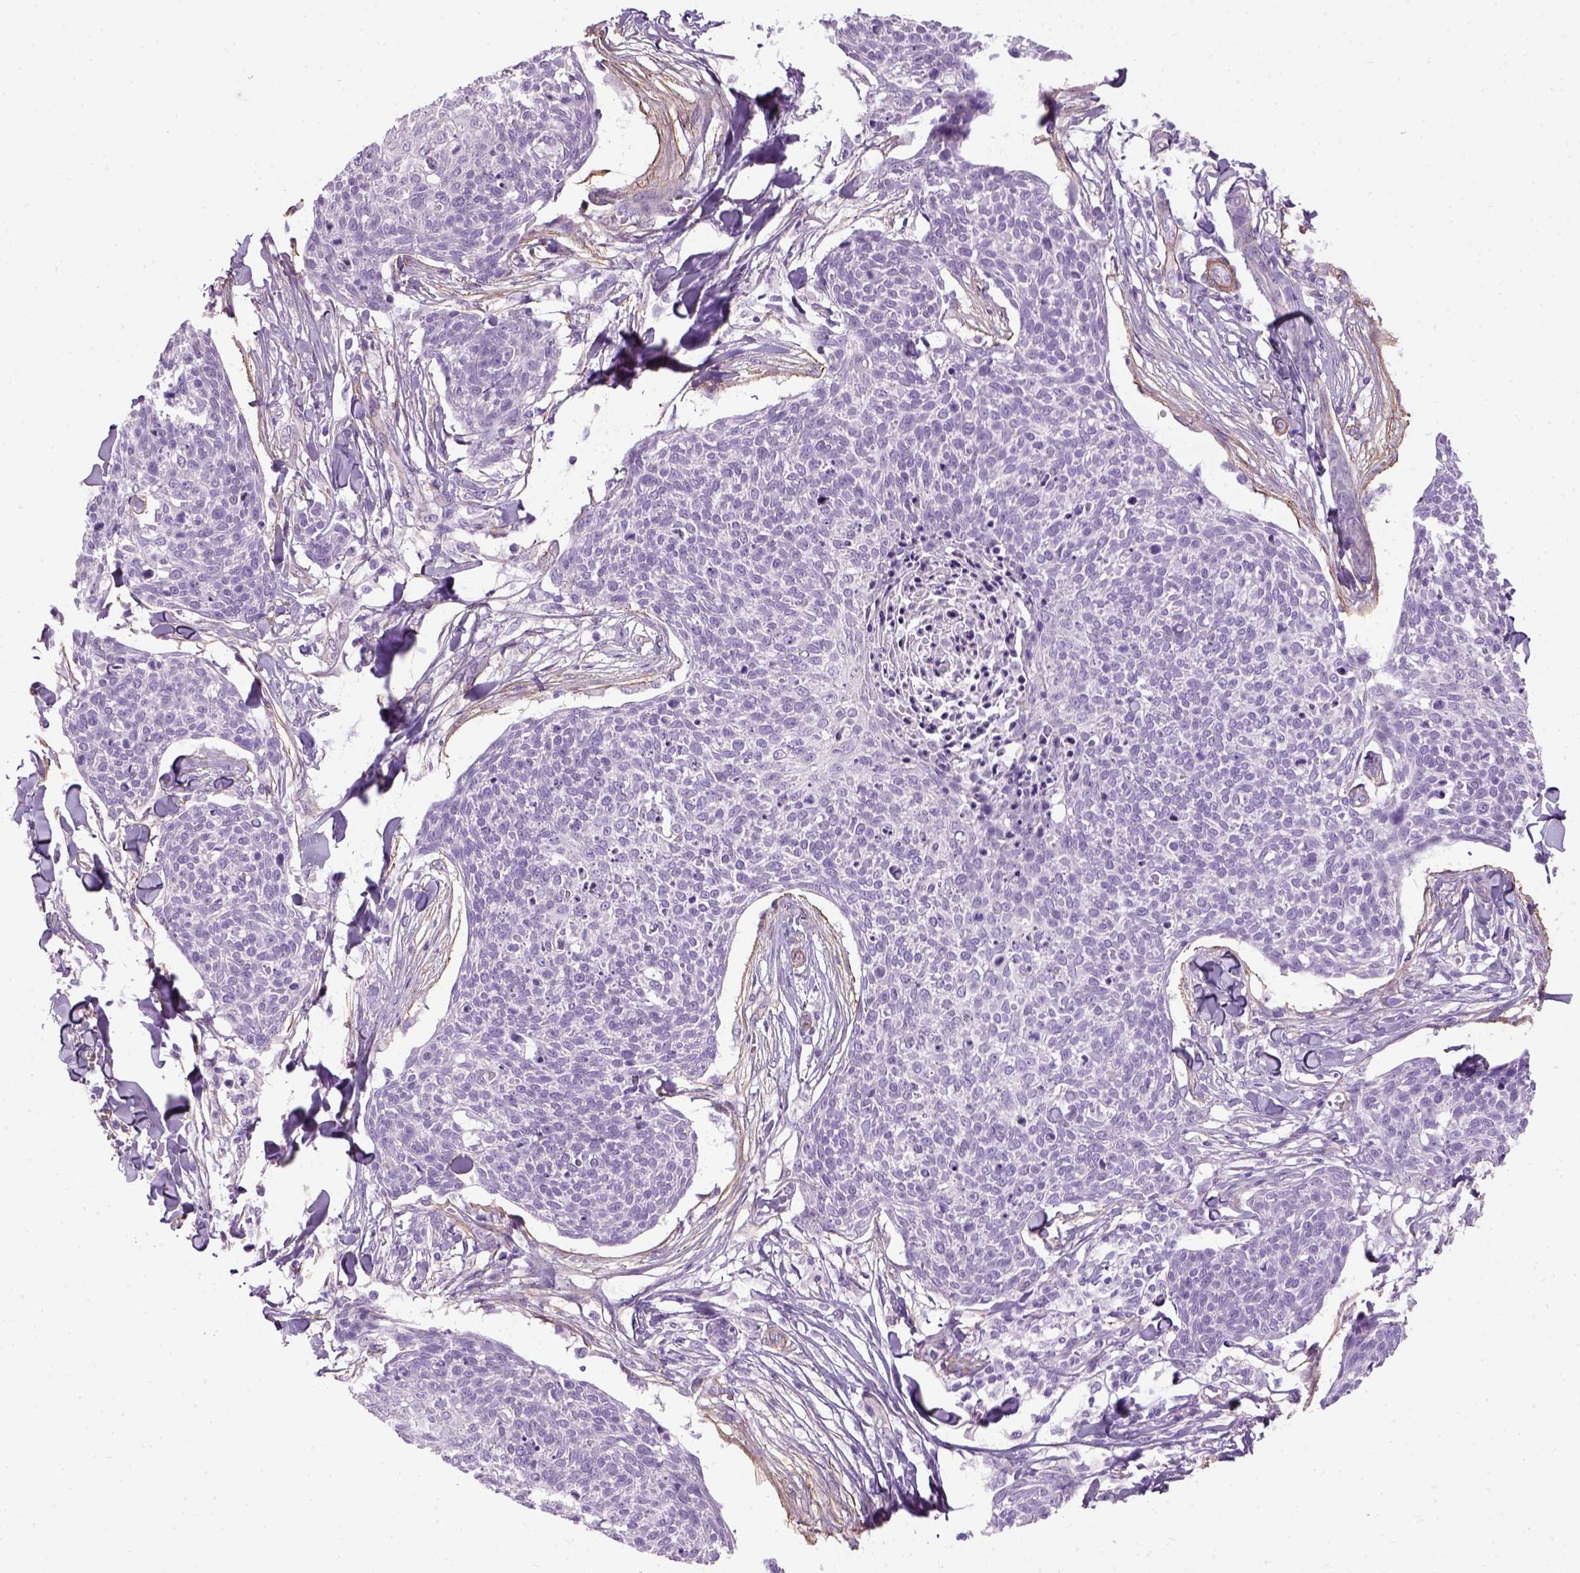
{"staining": {"intensity": "negative", "quantity": "none", "location": "none"}, "tissue": "skin cancer", "cell_type": "Tumor cells", "image_type": "cancer", "snomed": [{"axis": "morphology", "description": "Squamous cell carcinoma, NOS"}, {"axis": "topography", "description": "Skin"}, {"axis": "topography", "description": "Vulva"}], "caption": "There is no significant positivity in tumor cells of skin squamous cell carcinoma.", "gene": "FAM161A", "patient": {"sex": "female", "age": 75}}